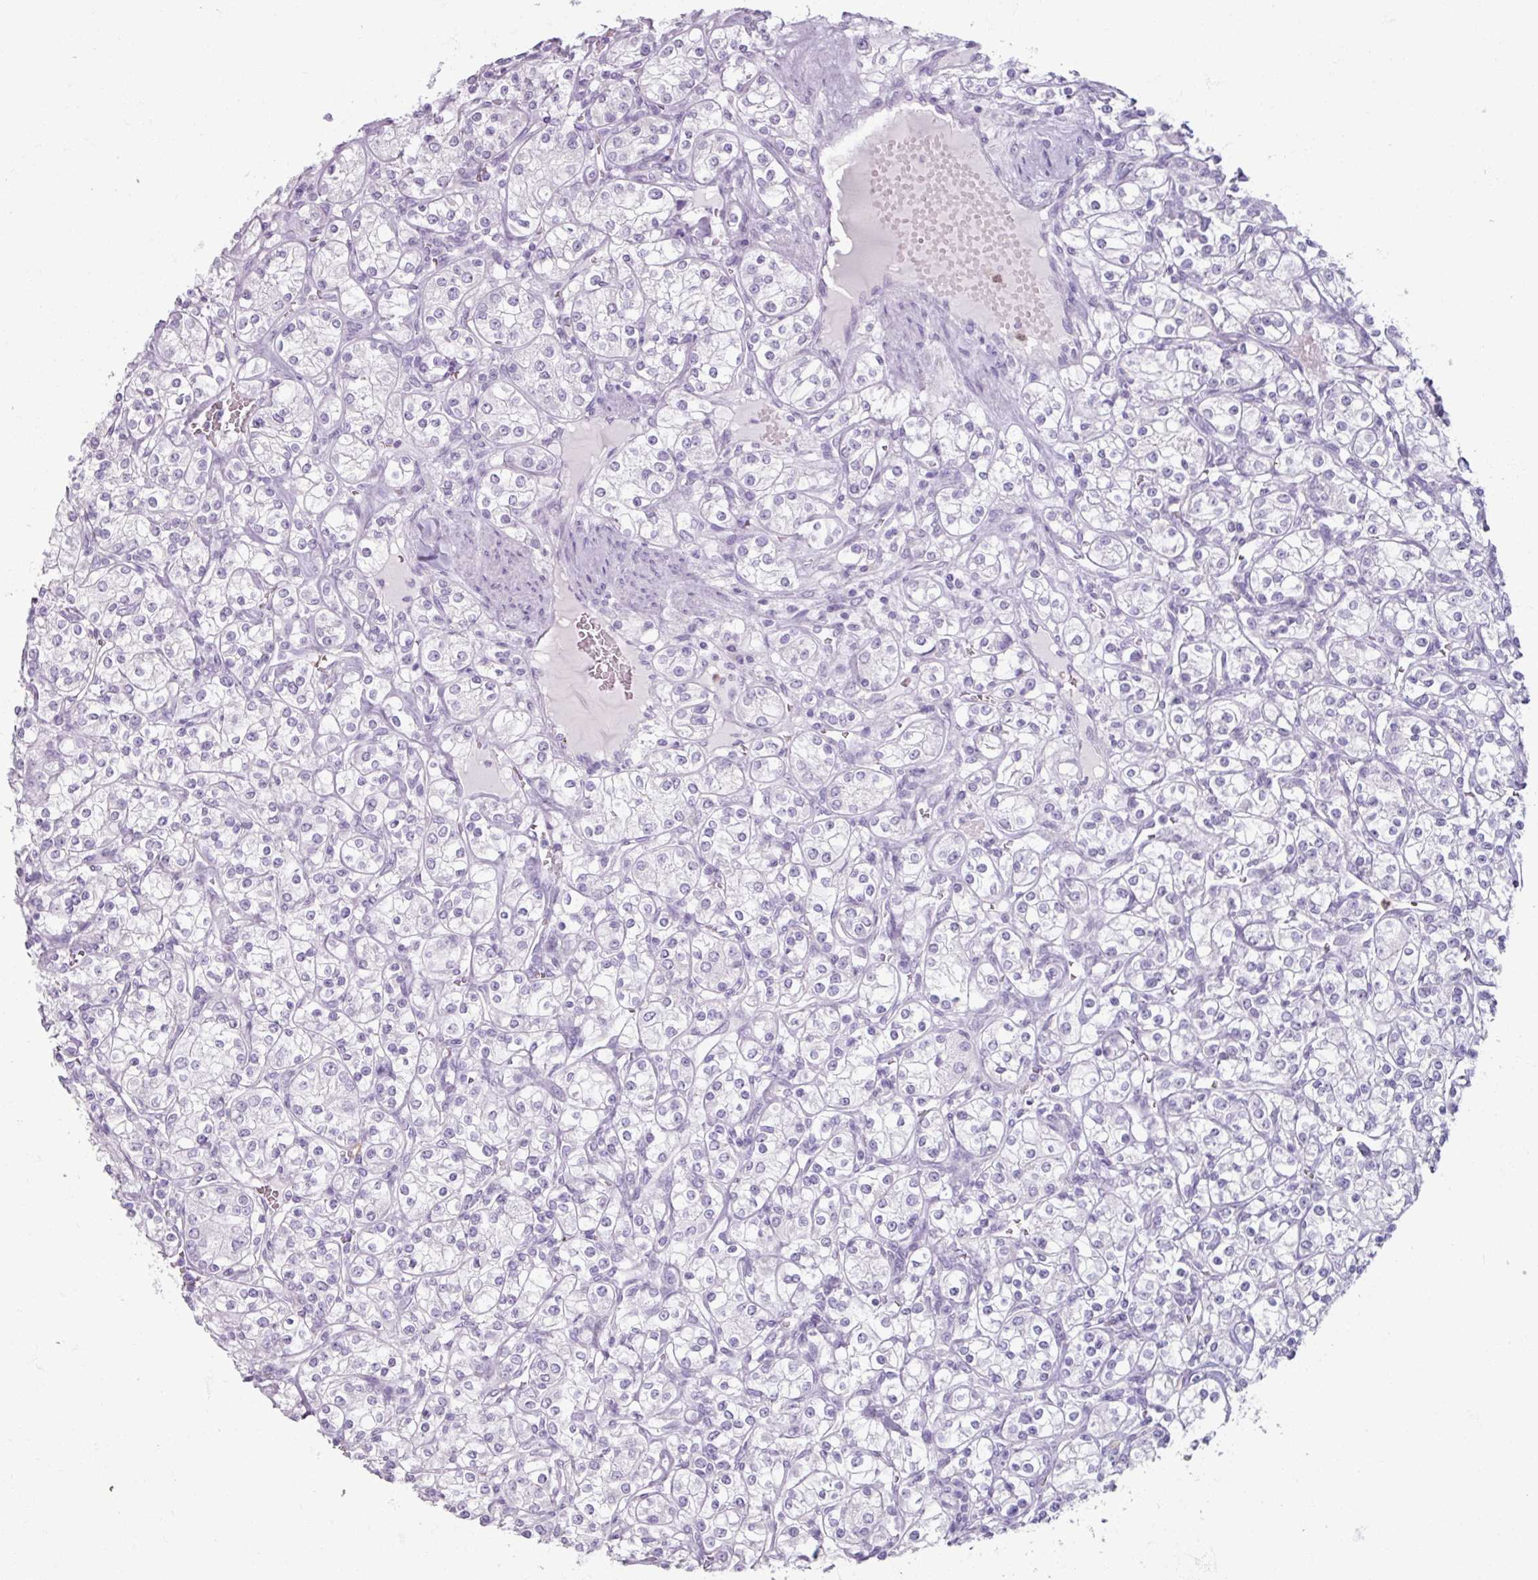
{"staining": {"intensity": "negative", "quantity": "none", "location": "none"}, "tissue": "renal cancer", "cell_type": "Tumor cells", "image_type": "cancer", "snomed": [{"axis": "morphology", "description": "Adenocarcinoma, NOS"}, {"axis": "topography", "description": "Kidney"}], "caption": "The micrograph exhibits no staining of tumor cells in renal cancer (adenocarcinoma). (Brightfield microscopy of DAB (3,3'-diaminobenzidine) immunohistochemistry (IHC) at high magnification).", "gene": "ARG1", "patient": {"sex": "male", "age": 77}}